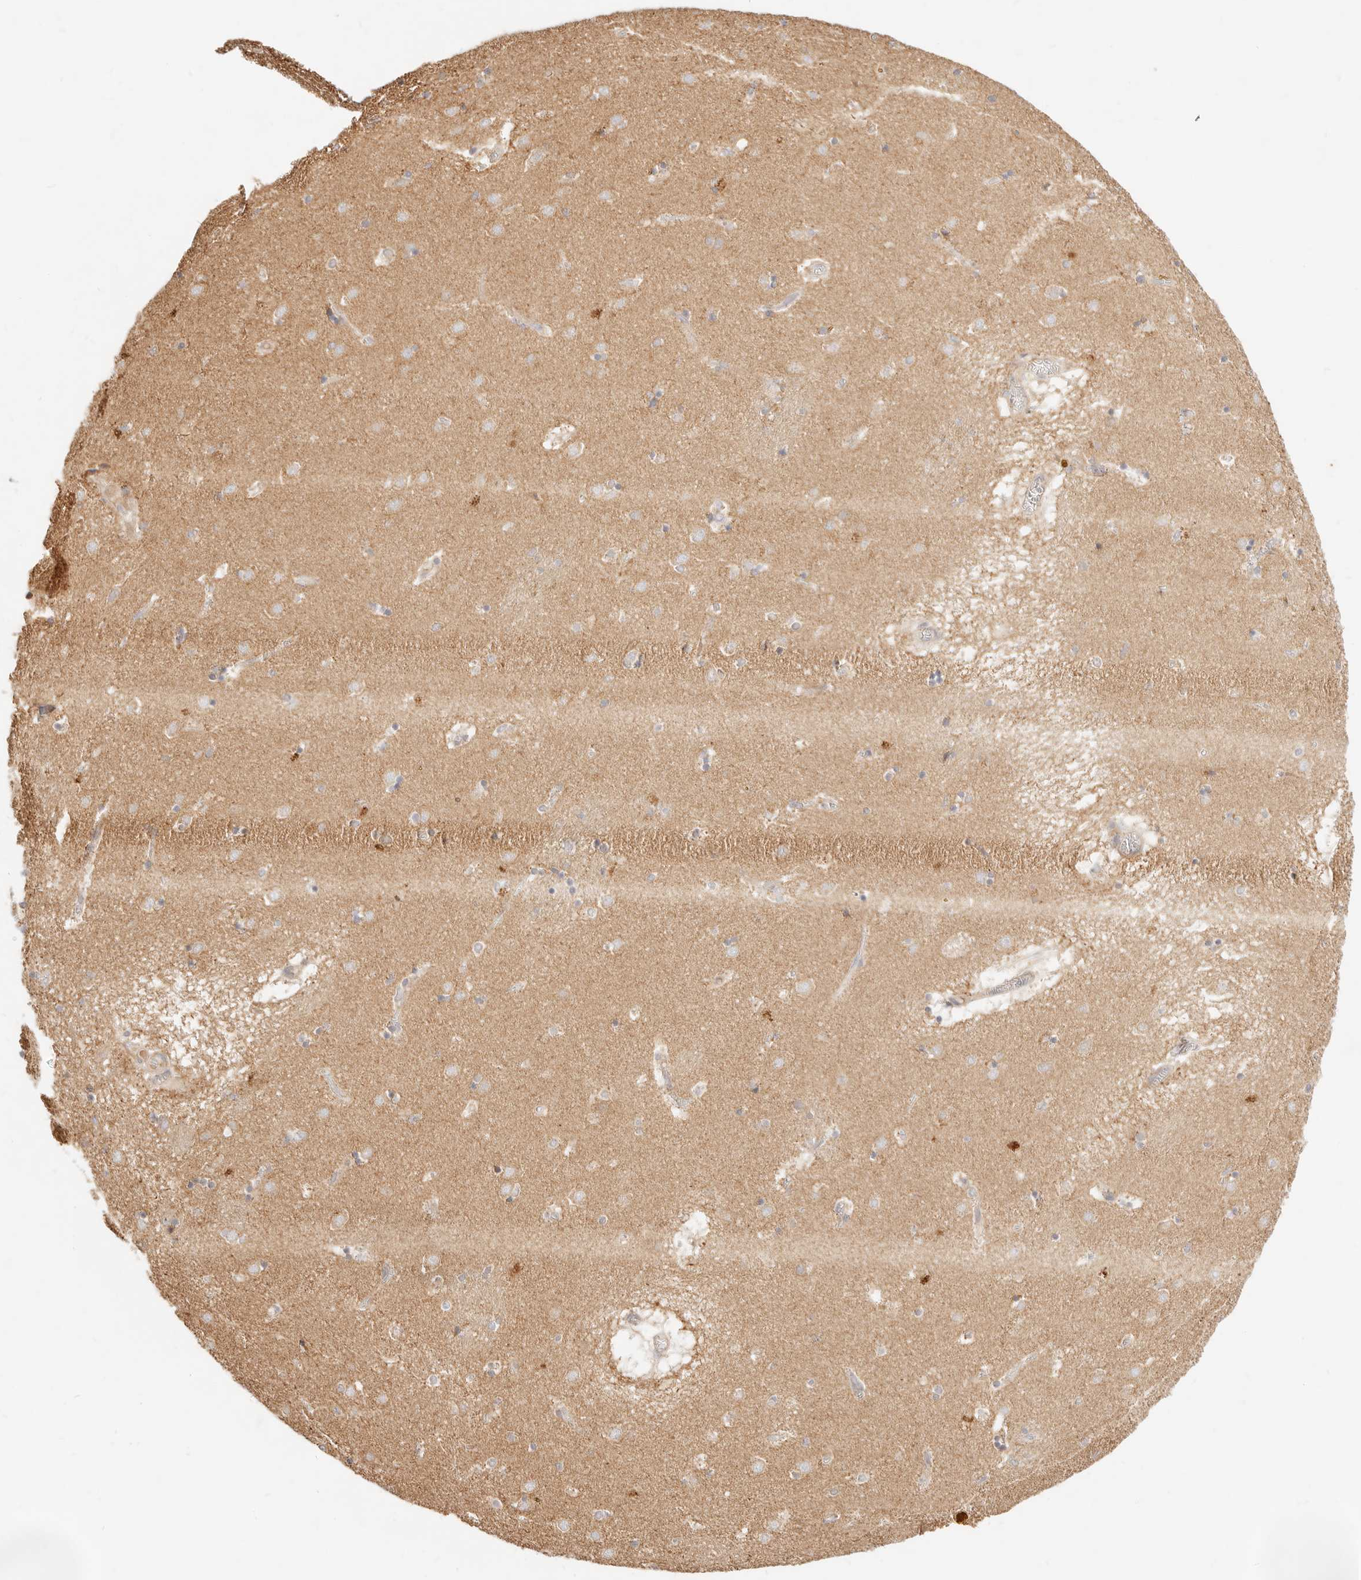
{"staining": {"intensity": "weak", "quantity": "25%-75%", "location": "cytoplasmic/membranous"}, "tissue": "caudate", "cell_type": "Glial cells", "image_type": "normal", "snomed": [{"axis": "morphology", "description": "Normal tissue, NOS"}, {"axis": "topography", "description": "Lateral ventricle wall"}], "caption": "DAB (3,3'-diaminobenzidine) immunohistochemical staining of benign caudate shows weak cytoplasmic/membranous protein expression in about 25%-75% of glial cells. (DAB (3,3'-diaminobenzidine) IHC with brightfield microscopy, high magnification).", "gene": "RUBCNL", "patient": {"sex": "male", "age": 70}}